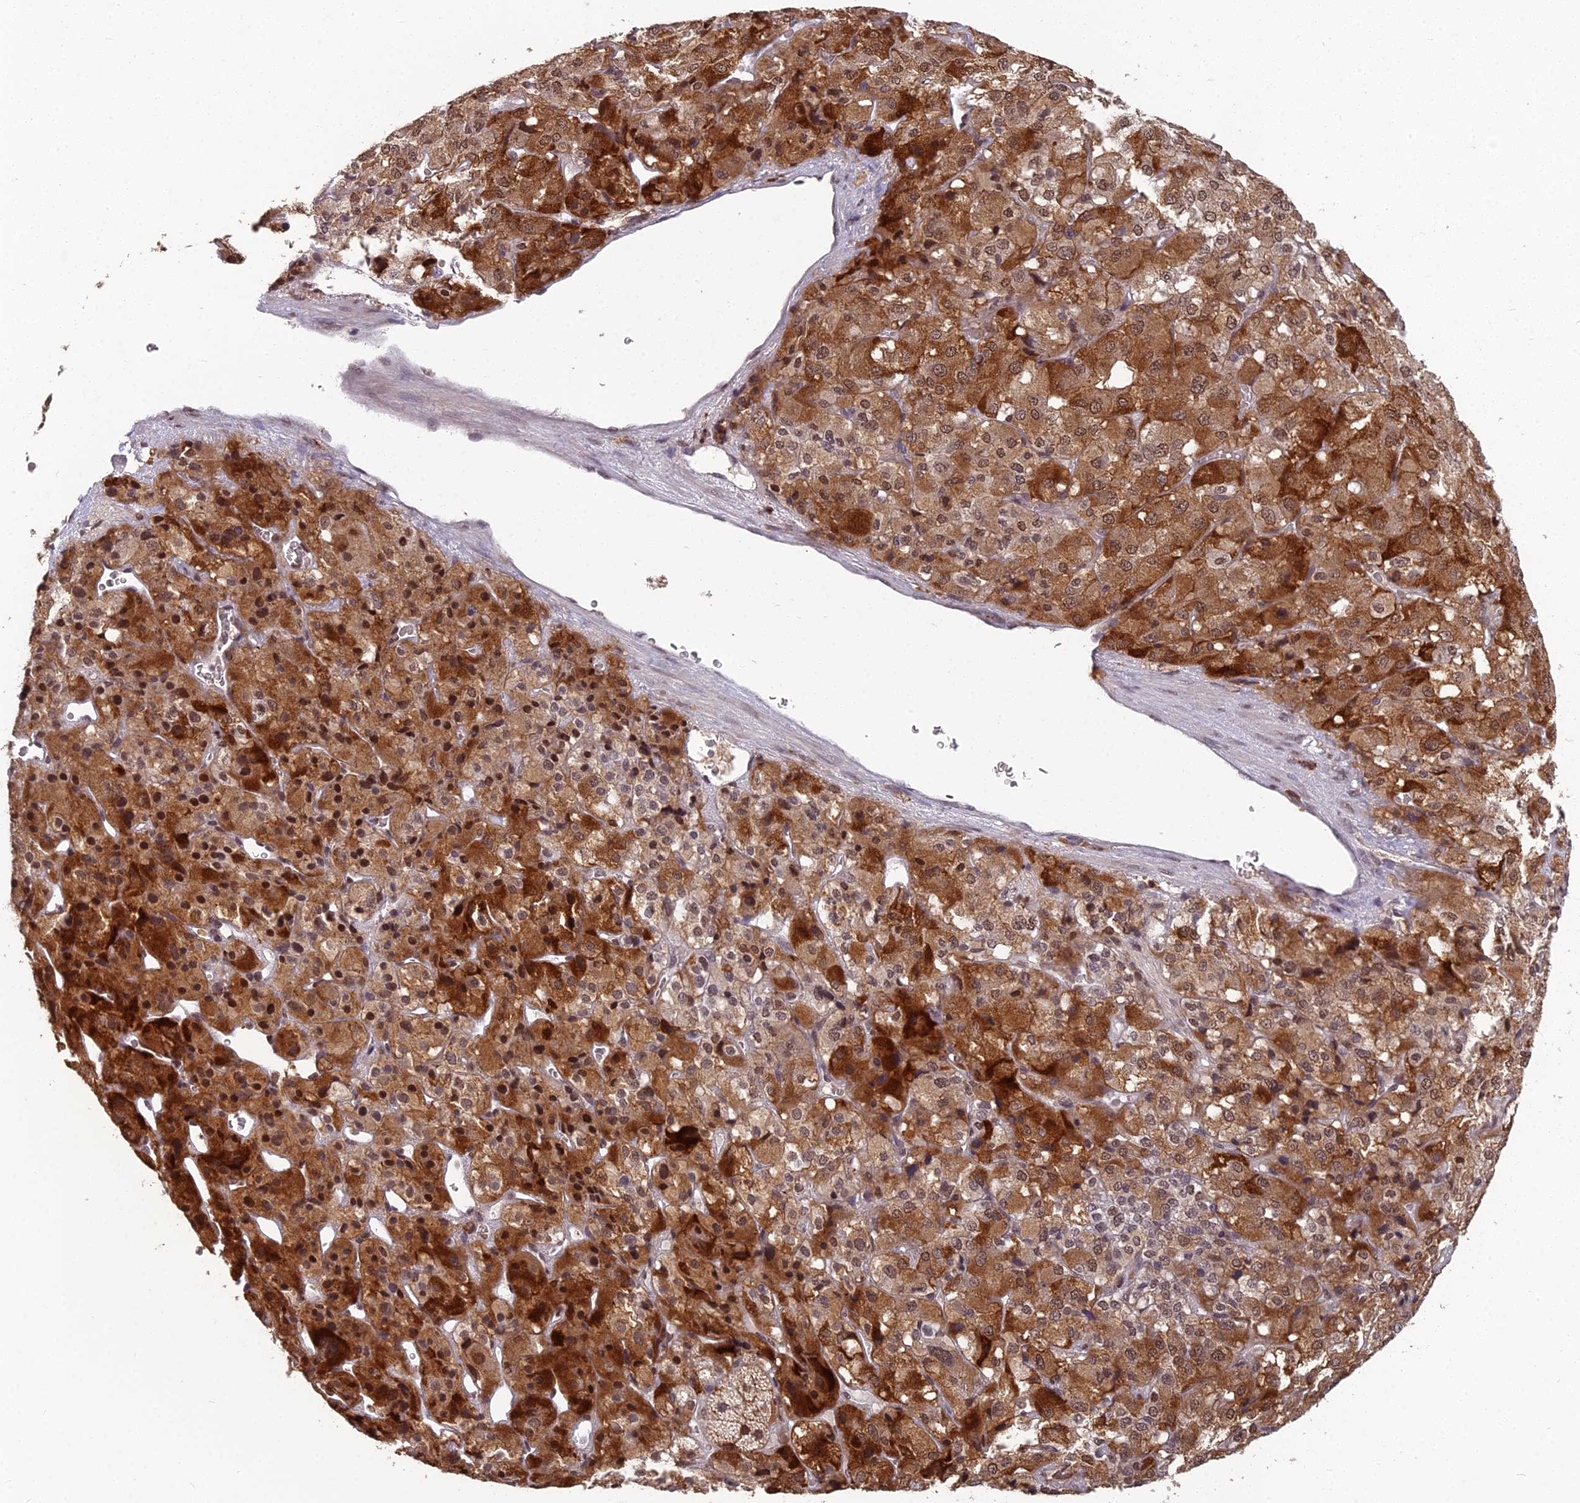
{"staining": {"intensity": "strong", "quantity": ">75%", "location": "cytoplasmic/membranous,nuclear"}, "tissue": "adrenal gland", "cell_type": "Glandular cells", "image_type": "normal", "snomed": [{"axis": "morphology", "description": "Normal tissue, NOS"}, {"axis": "topography", "description": "Adrenal gland"}], "caption": "Strong cytoplasmic/membranous,nuclear expression for a protein is present in about >75% of glandular cells of benign adrenal gland using immunohistochemistry (IHC).", "gene": "ABHD17A", "patient": {"sex": "female", "age": 44}}